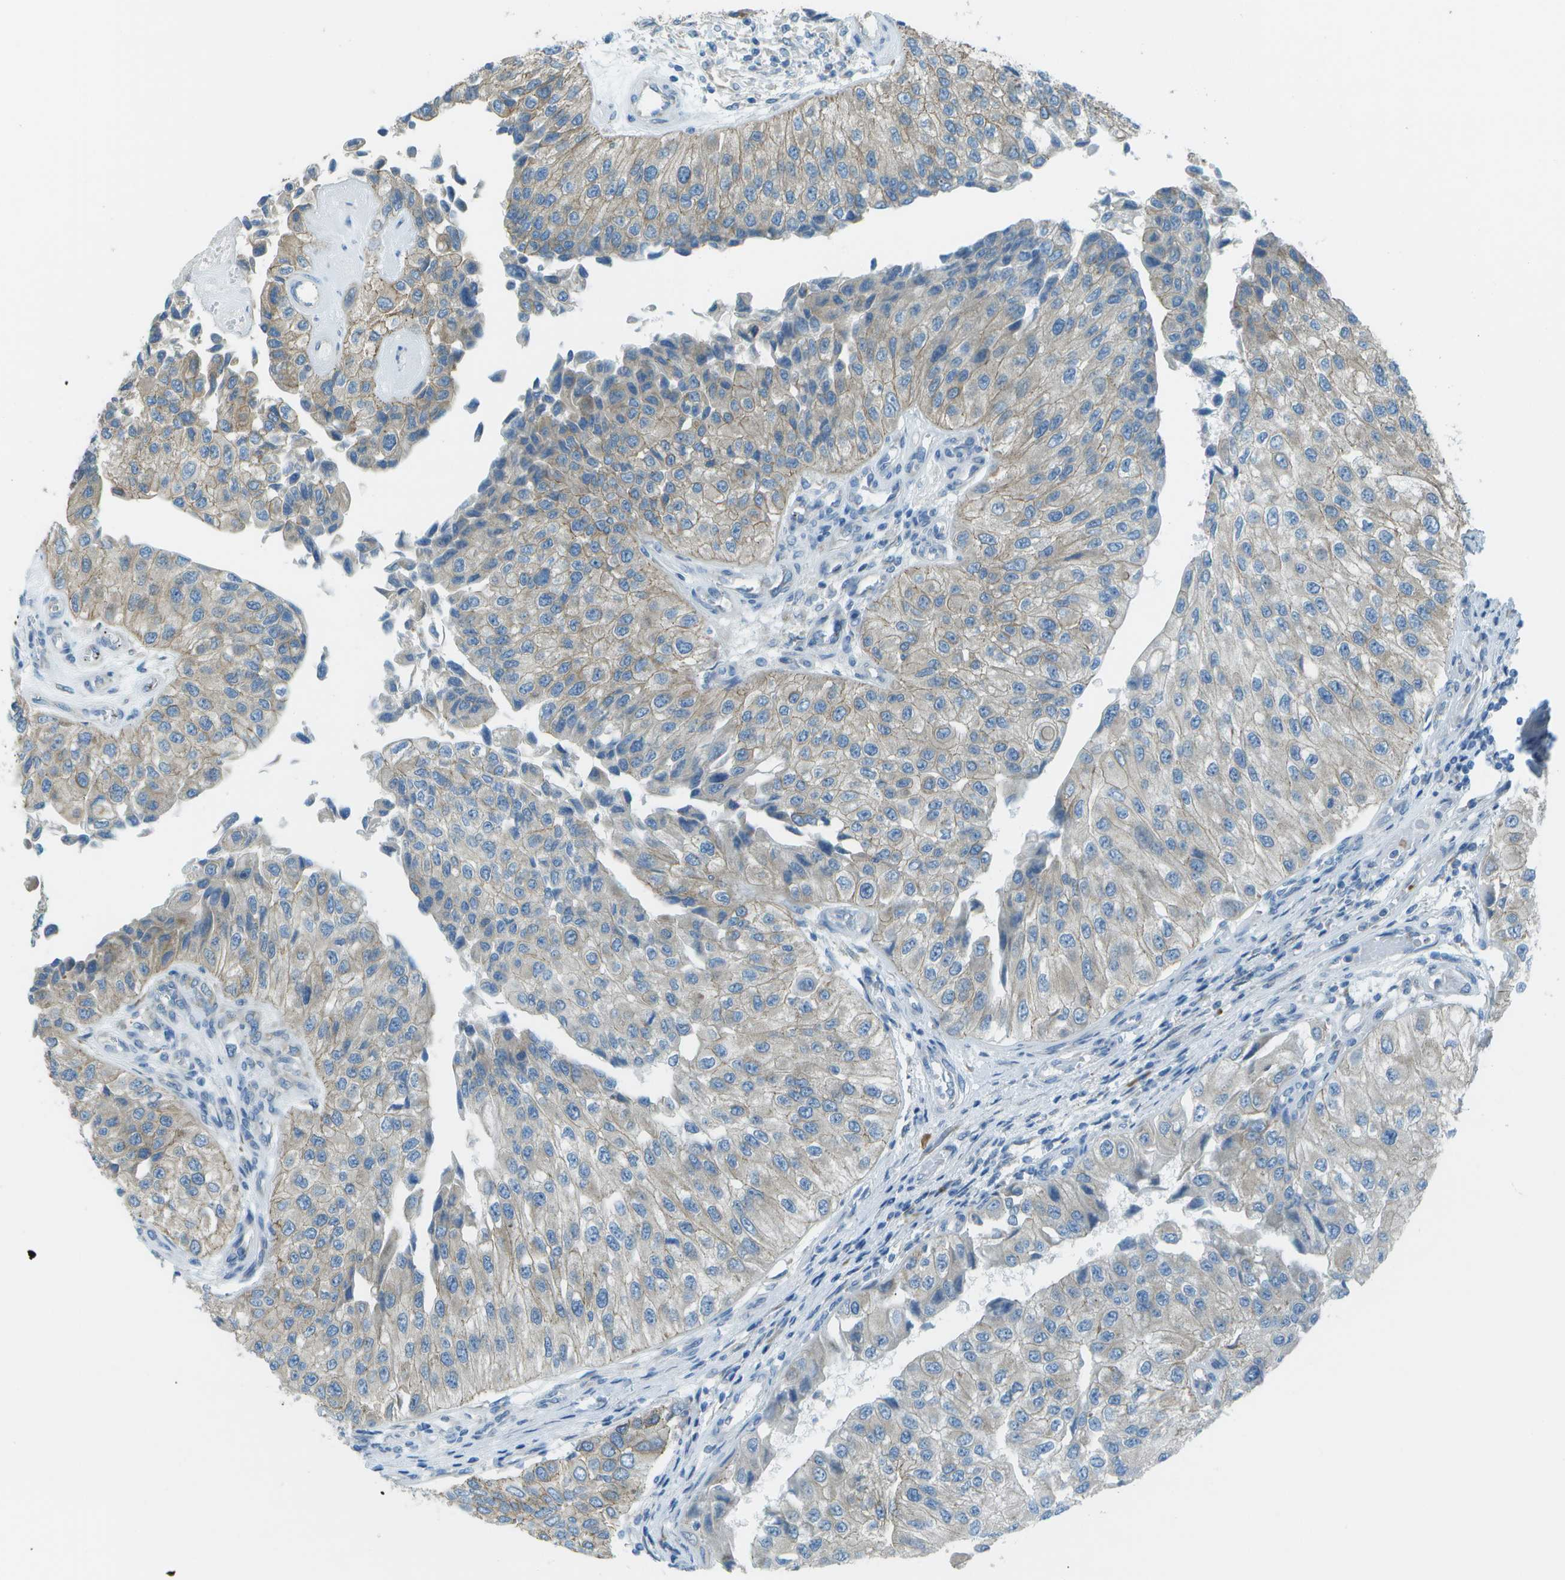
{"staining": {"intensity": "negative", "quantity": "none", "location": "none"}, "tissue": "urothelial cancer", "cell_type": "Tumor cells", "image_type": "cancer", "snomed": [{"axis": "morphology", "description": "Urothelial carcinoma, High grade"}, {"axis": "topography", "description": "Kidney"}, {"axis": "topography", "description": "Urinary bladder"}], "caption": "IHC photomicrograph of neoplastic tissue: human high-grade urothelial carcinoma stained with DAB exhibits no significant protein positivity in tumor cells.", "gene": "KCTD3", "patient": {"sex": "male", "age": 77}}